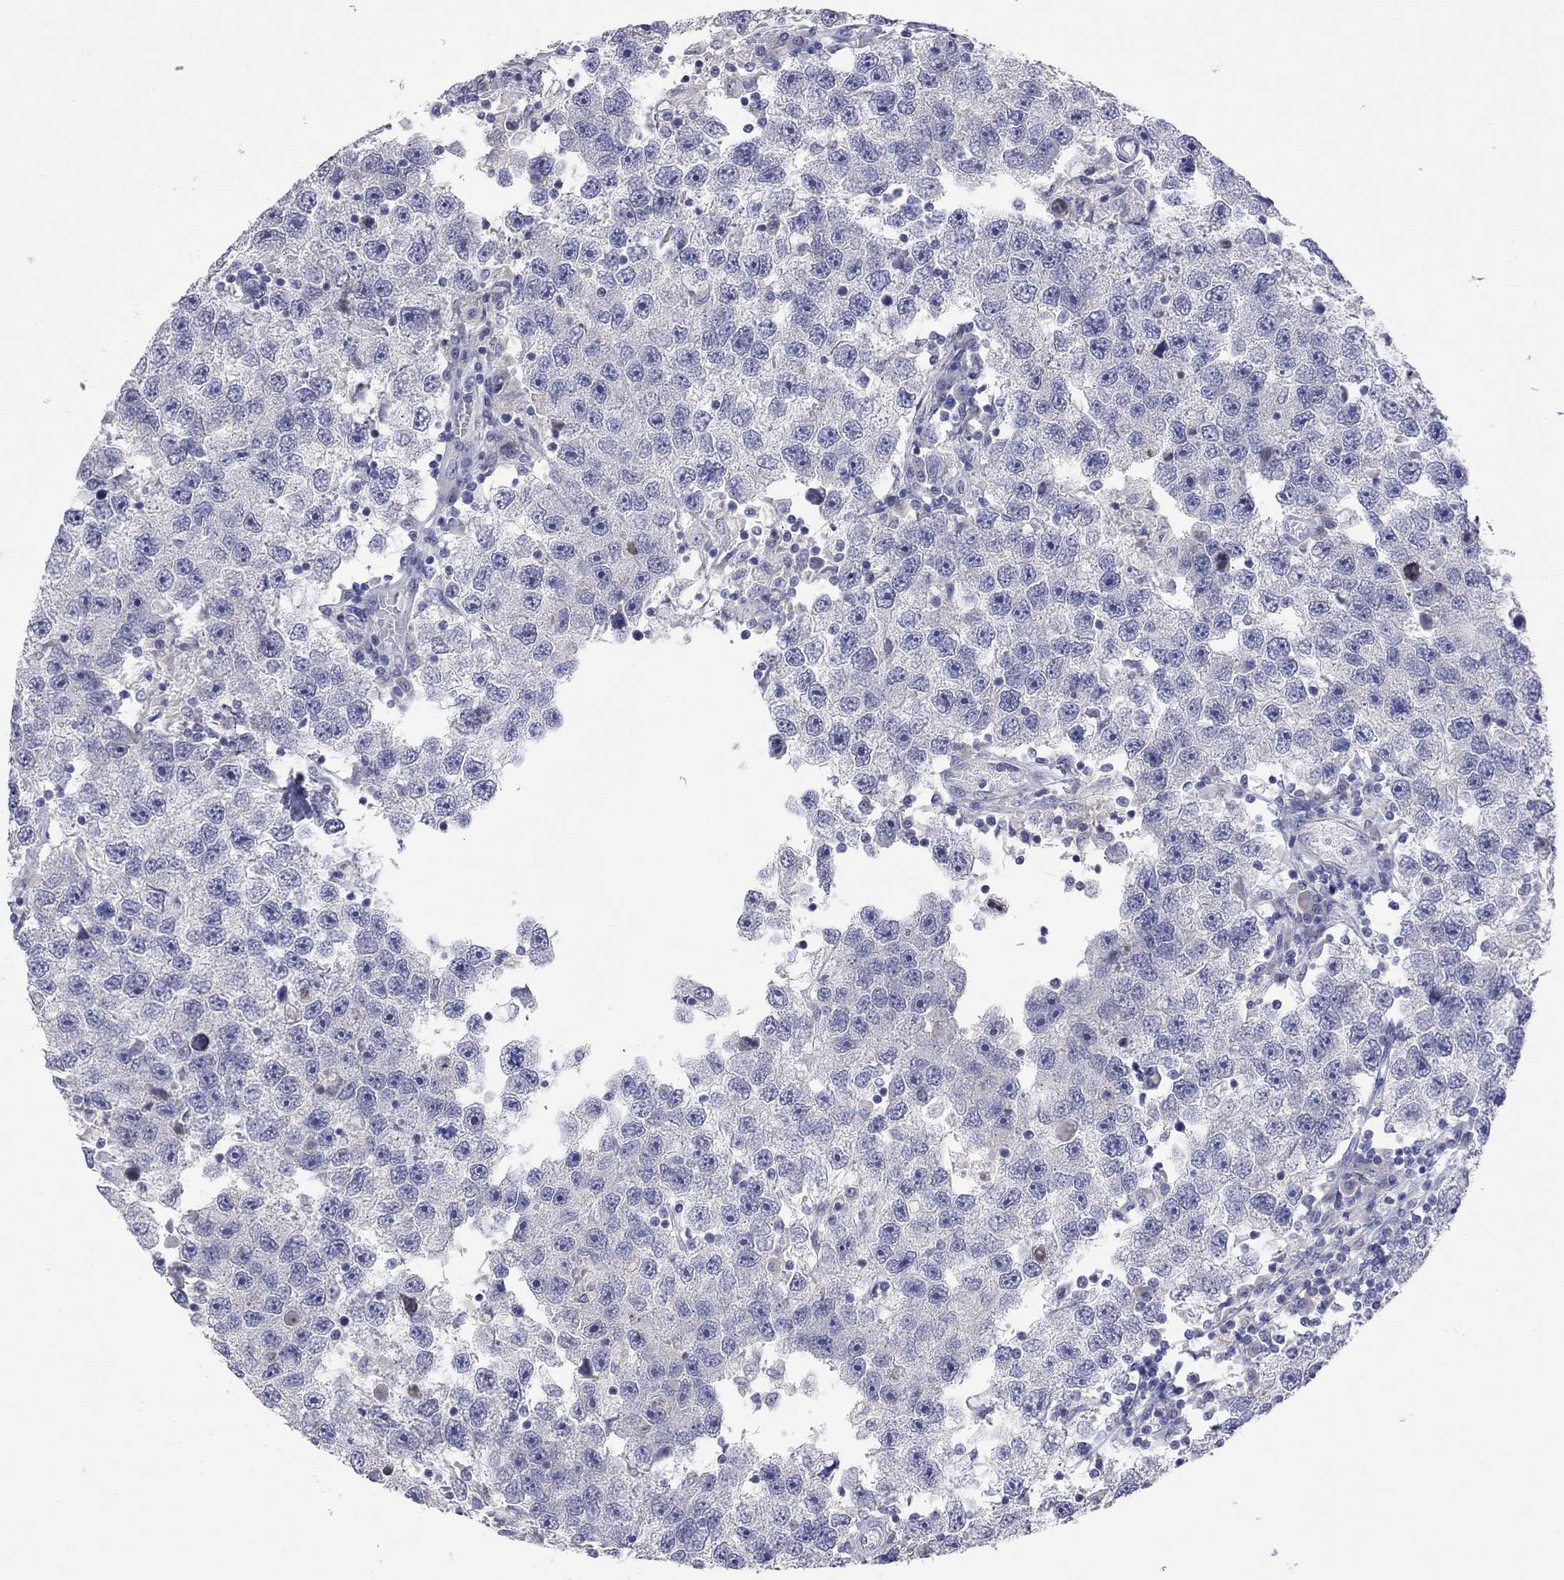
{"staining": {"intensity": "negative", "quantity": "none", "location": "none"}, "tissue": "testis cancer", "cell_type": "Tumor cells", "image_type": "cancer", "snomed": [{"axis": "morphology", "description": "Seminoma, NOS"}, {"axis": "topography", "description": "Testis"}], "caption": "Testis seminoma was stained to show a protein in brown. There is no significant staining in tumor cells.", "gene": "KCNB1", "patient": {"sex": "male", "age": 26}}